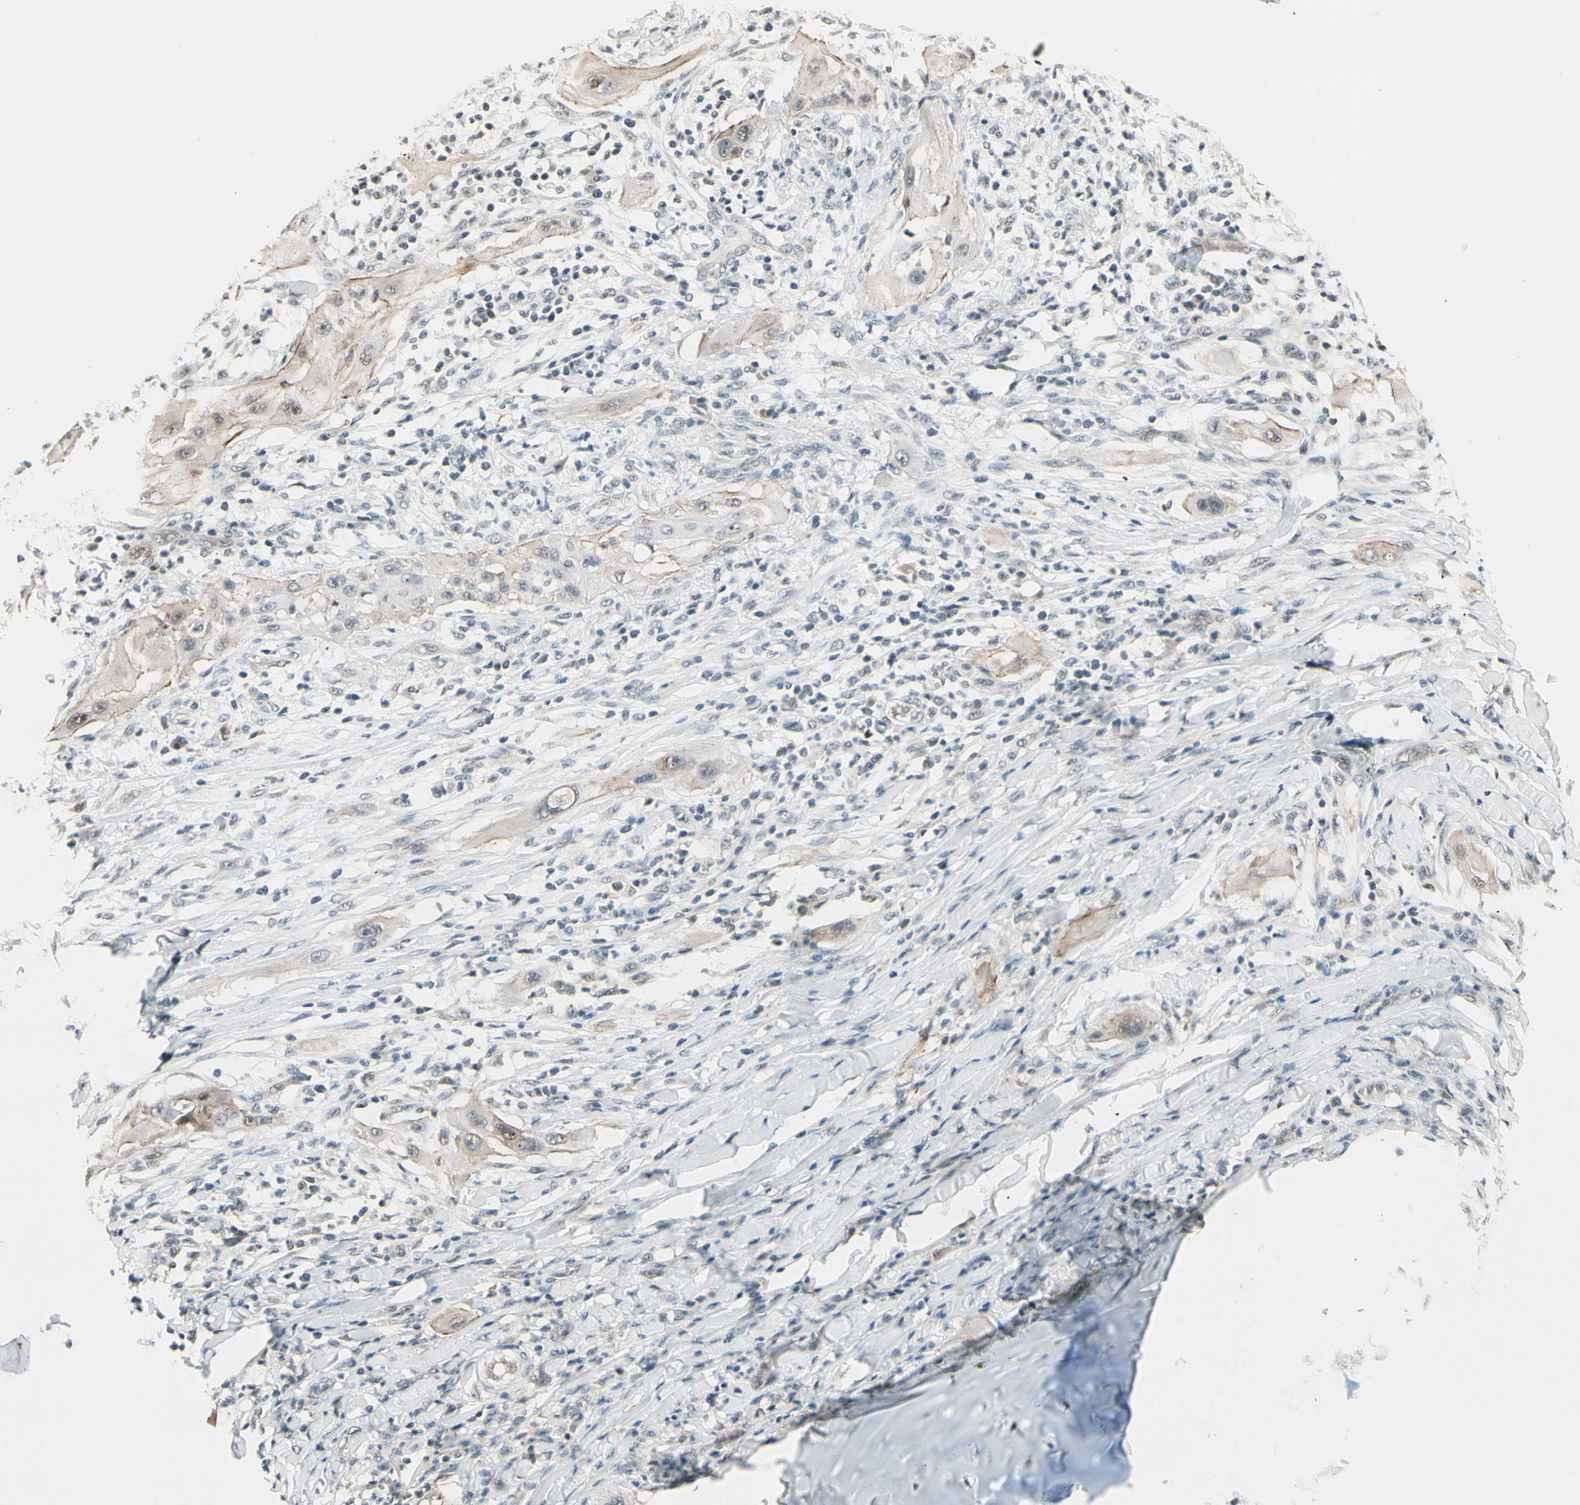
{"staining": {"intensity": "weak", "quantity": "25%-75%", "location": "cytoplasmic/membranous"}, "tissue": "lung cancer", "cell_type": "Tumor cells", "image_type": "cancer", "snomed": [{"axis": "morphology", "description": "Squamous cell carcinoma, NOS"}, {"axis": "topography", "description": "Lung"}], "caption": "Lung squamous cell carcinoma stained for a protein exhibits weak cytoplasmic/membranous positivity in tumor cells. (DAB = brown stain, brightfield microscopy at high magnification).", "gene": "MCPH1", "patient": {"sex": "female", "age": 47}}